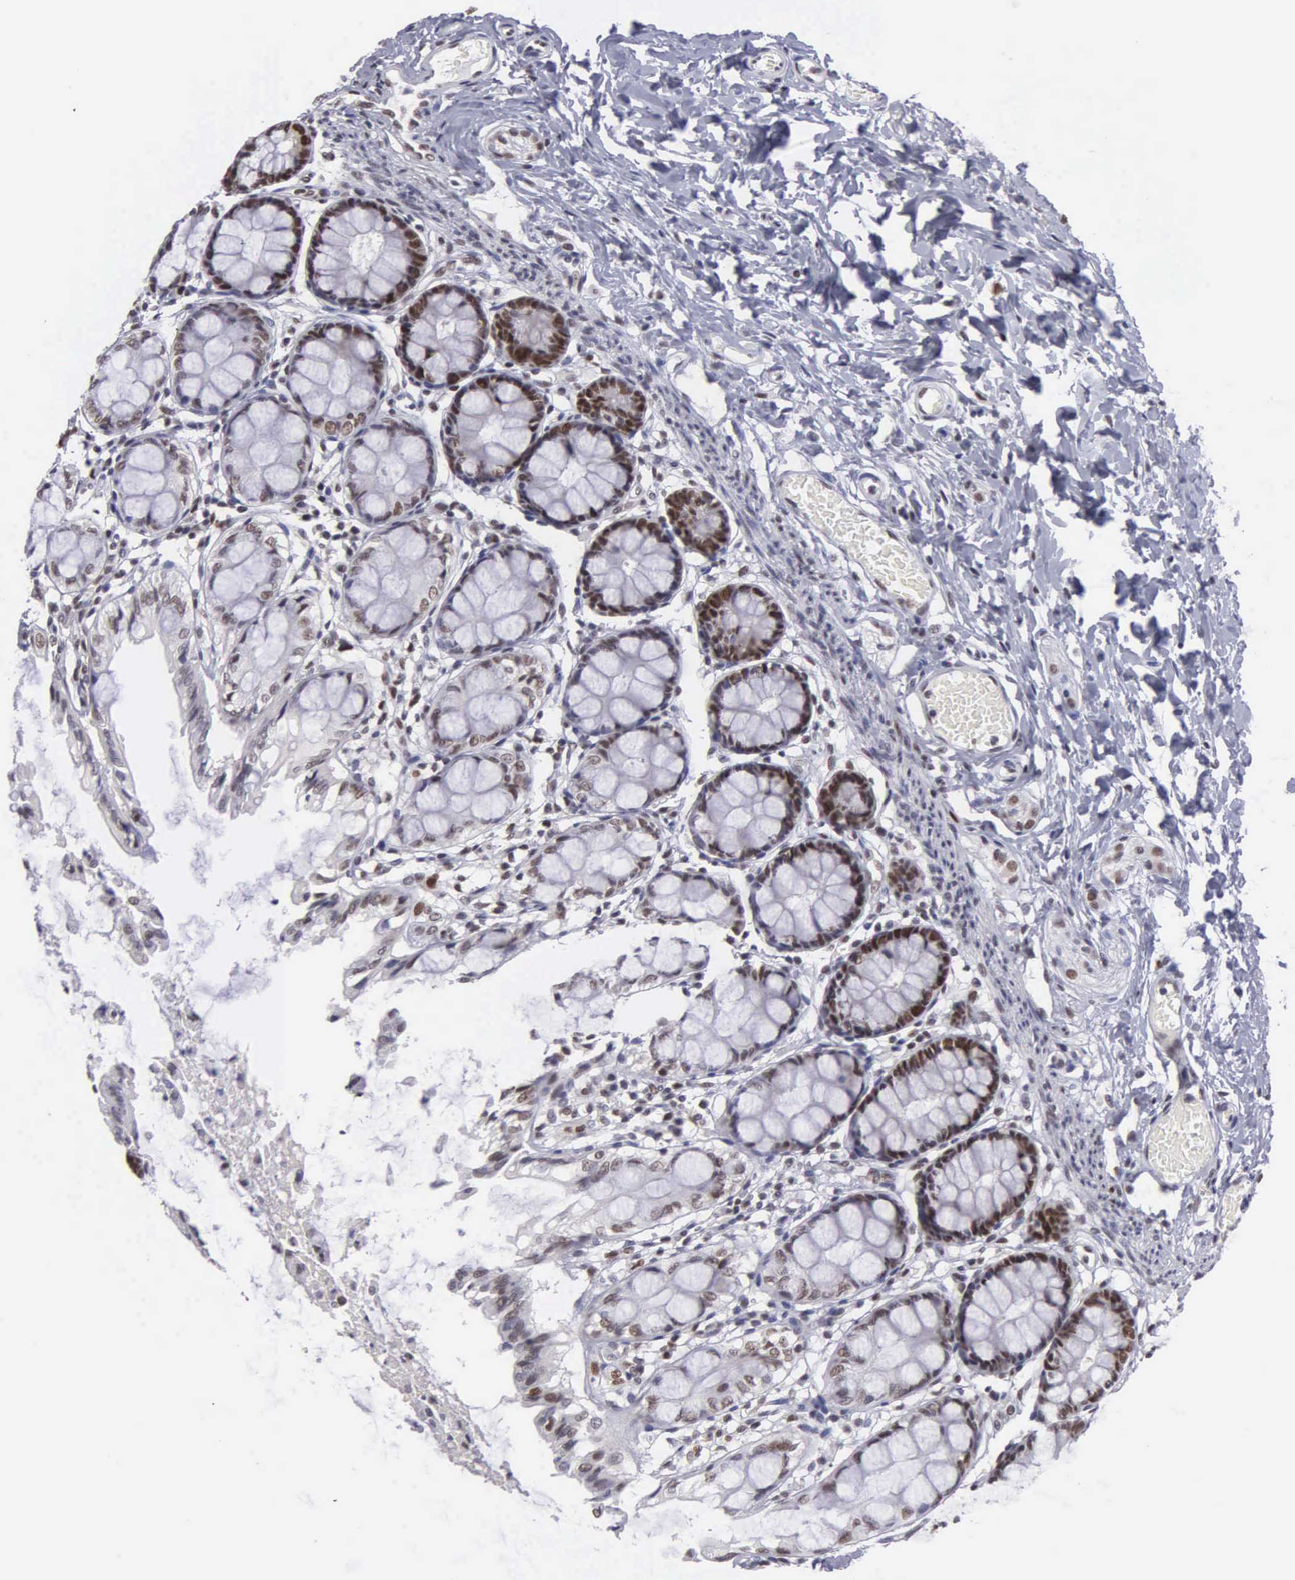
{"staining": {"intensity": "moderate", "quantity": ">75%", "location": "nuclear"}, "tissue": "colon", "cell_type": "Endothelial cells", "image_type": "normal", "snomed": [{"axis": "morphology", "description": "Normal tissue, NOS"}, {"axis": "topography", "description": "Colon"}], "caption": "Immunohistochemistry (IHC) image of unremarkable human colon stained for a protein (brown), which shows medium levels of moderate nuclear staining in approximately >75% of endothelial cells.", "gene": "UBR7", "patient": {"sex": "male", "age": 54}}